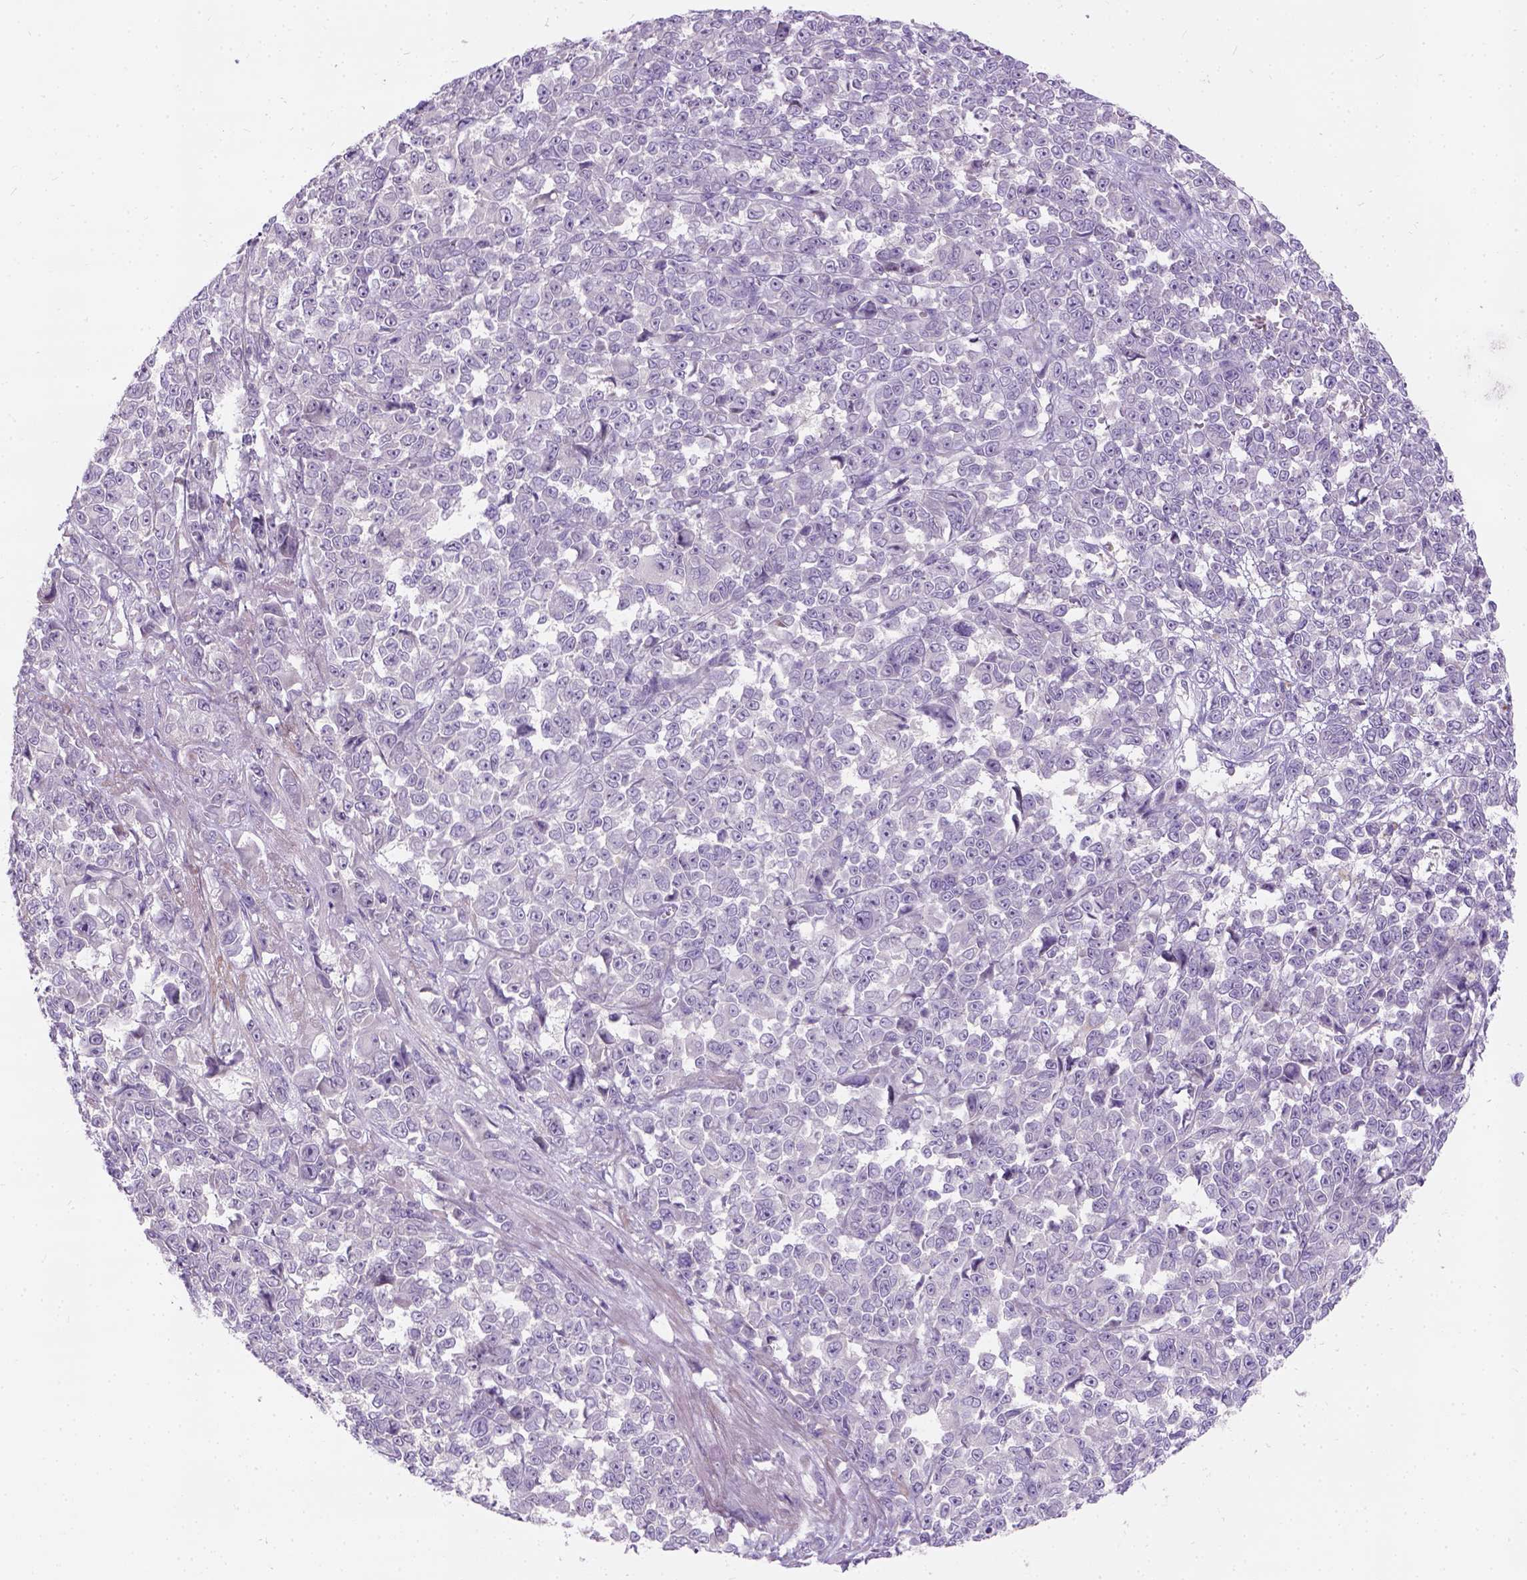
{"staining": {"intensity": "negative", "quantity": "none", "location": "none"}, "tissue": "melanoma", "cell_type": "Tumor cells", "image_type": "cancer", "snomed": [{"axis": "morphology", "description": "Malignant melanoma, NOS"}, {"axis": "topography", "description": "Skin"}], "caption": "High magnification brightfield microscopy of malignant melanoma stained with DAB (3,3'-diaminobenzidine) (brown) and counterstained with hematoxylin (blue): tumor cells show no significant expression. The staining was performed using DAB (3,3'-diaminobenzidine) to visualize the protein expression in brown, while the nuclei were stained in blue with hematoxylin (Magnification: 20x).", "gene": "C20orf144", "patient": {"sex": "female", "age": 95}}